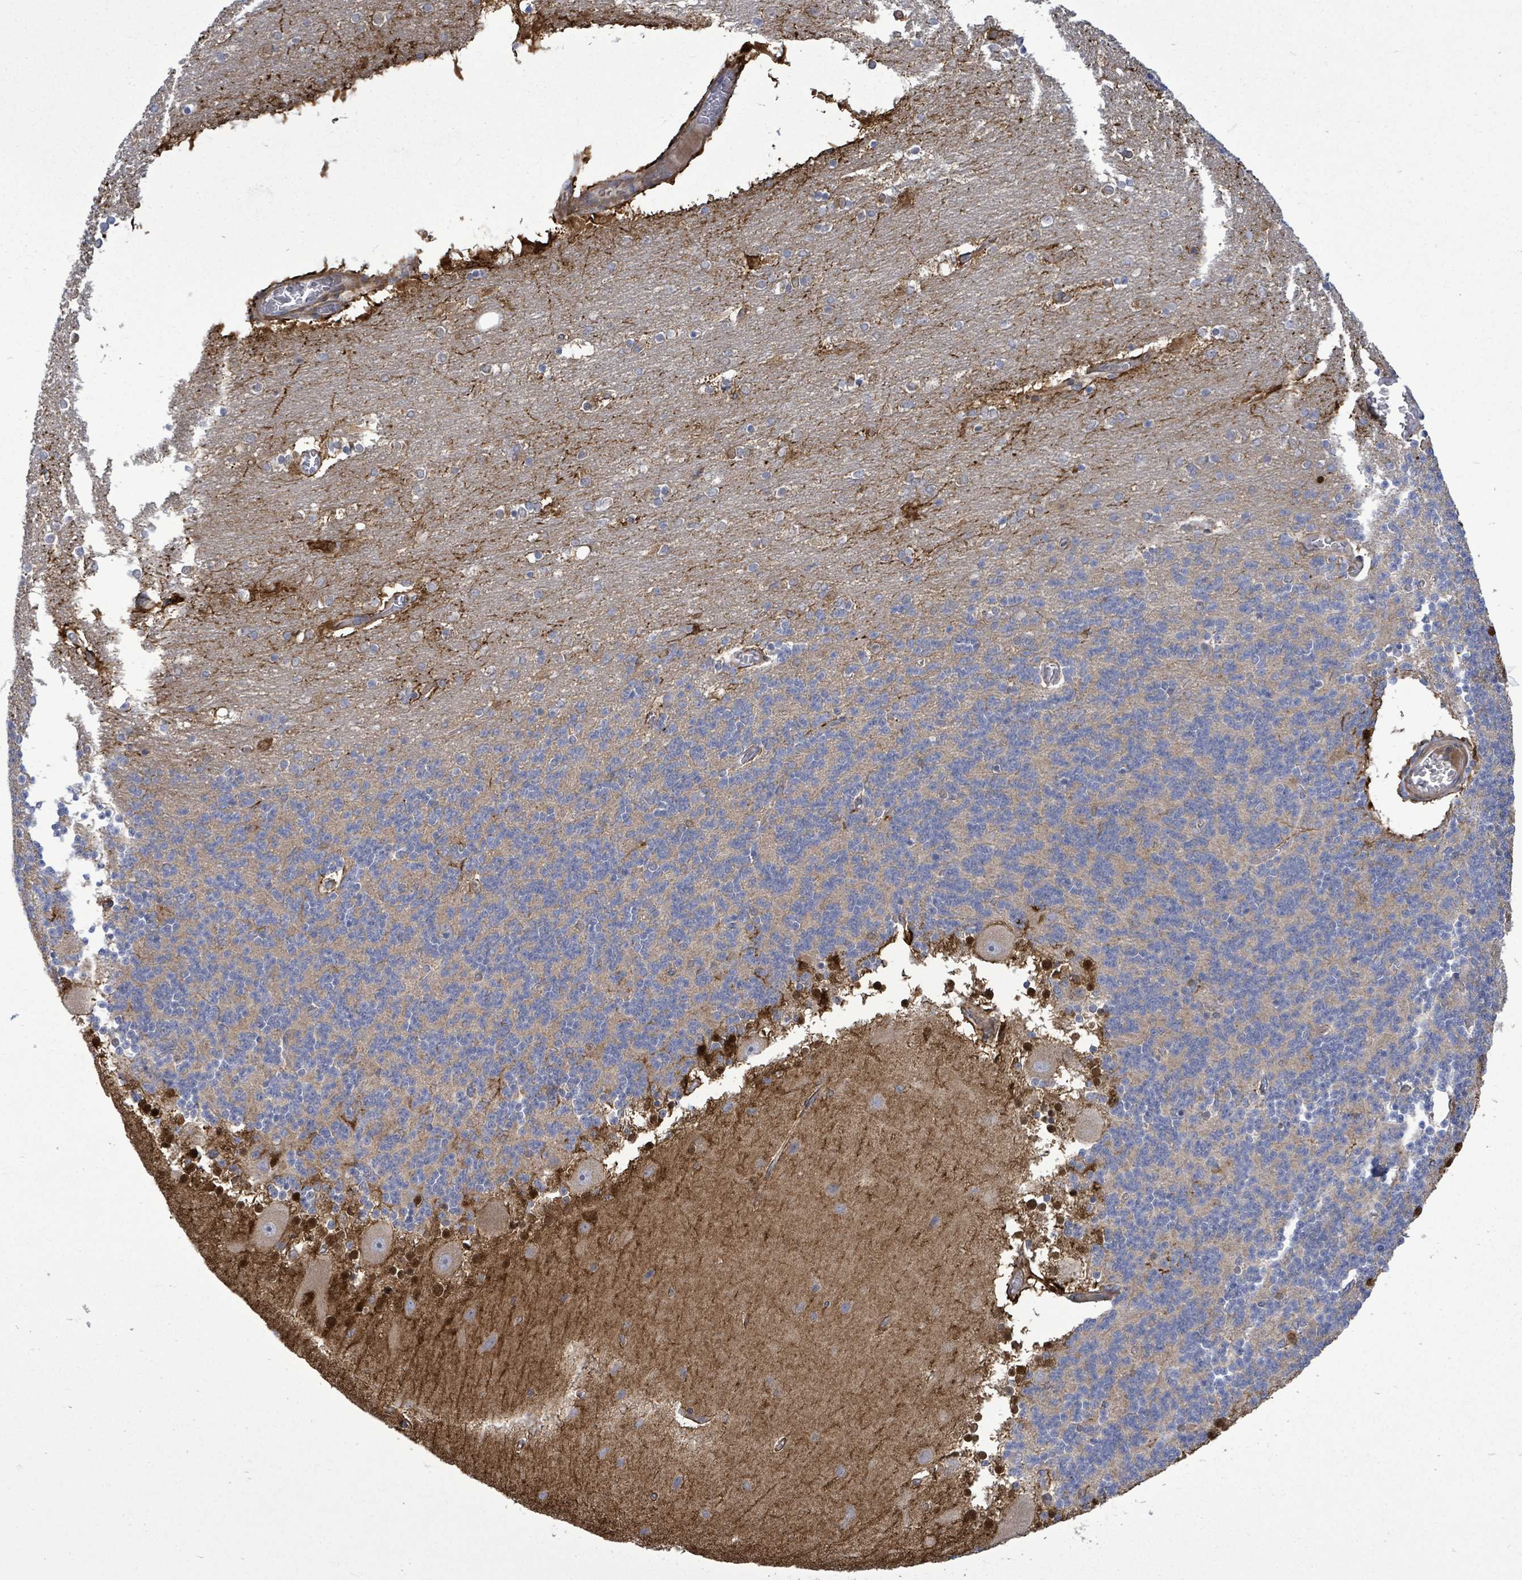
{"staining": {"intensity": "weak", "quantity": "25%-75%", "location": "cytoplasmic/membranous"}, "tissue": "cerebellum", "cell_type": "Cells in granular layer", "image_type": "normal", "snomed": [{"axis": "morphology", "description": "Normal tissue, NOS"}, {"axis": "topography", "description": "Cerebellum"}], "caption": "This is a histology image of IHC staining of normal cerebellum, which shows weak positivity in the cytoplasmic/membranous of cells in granular layer.", "gene": "SAR1A", "patient": {"sex": "female", "age": 54}}